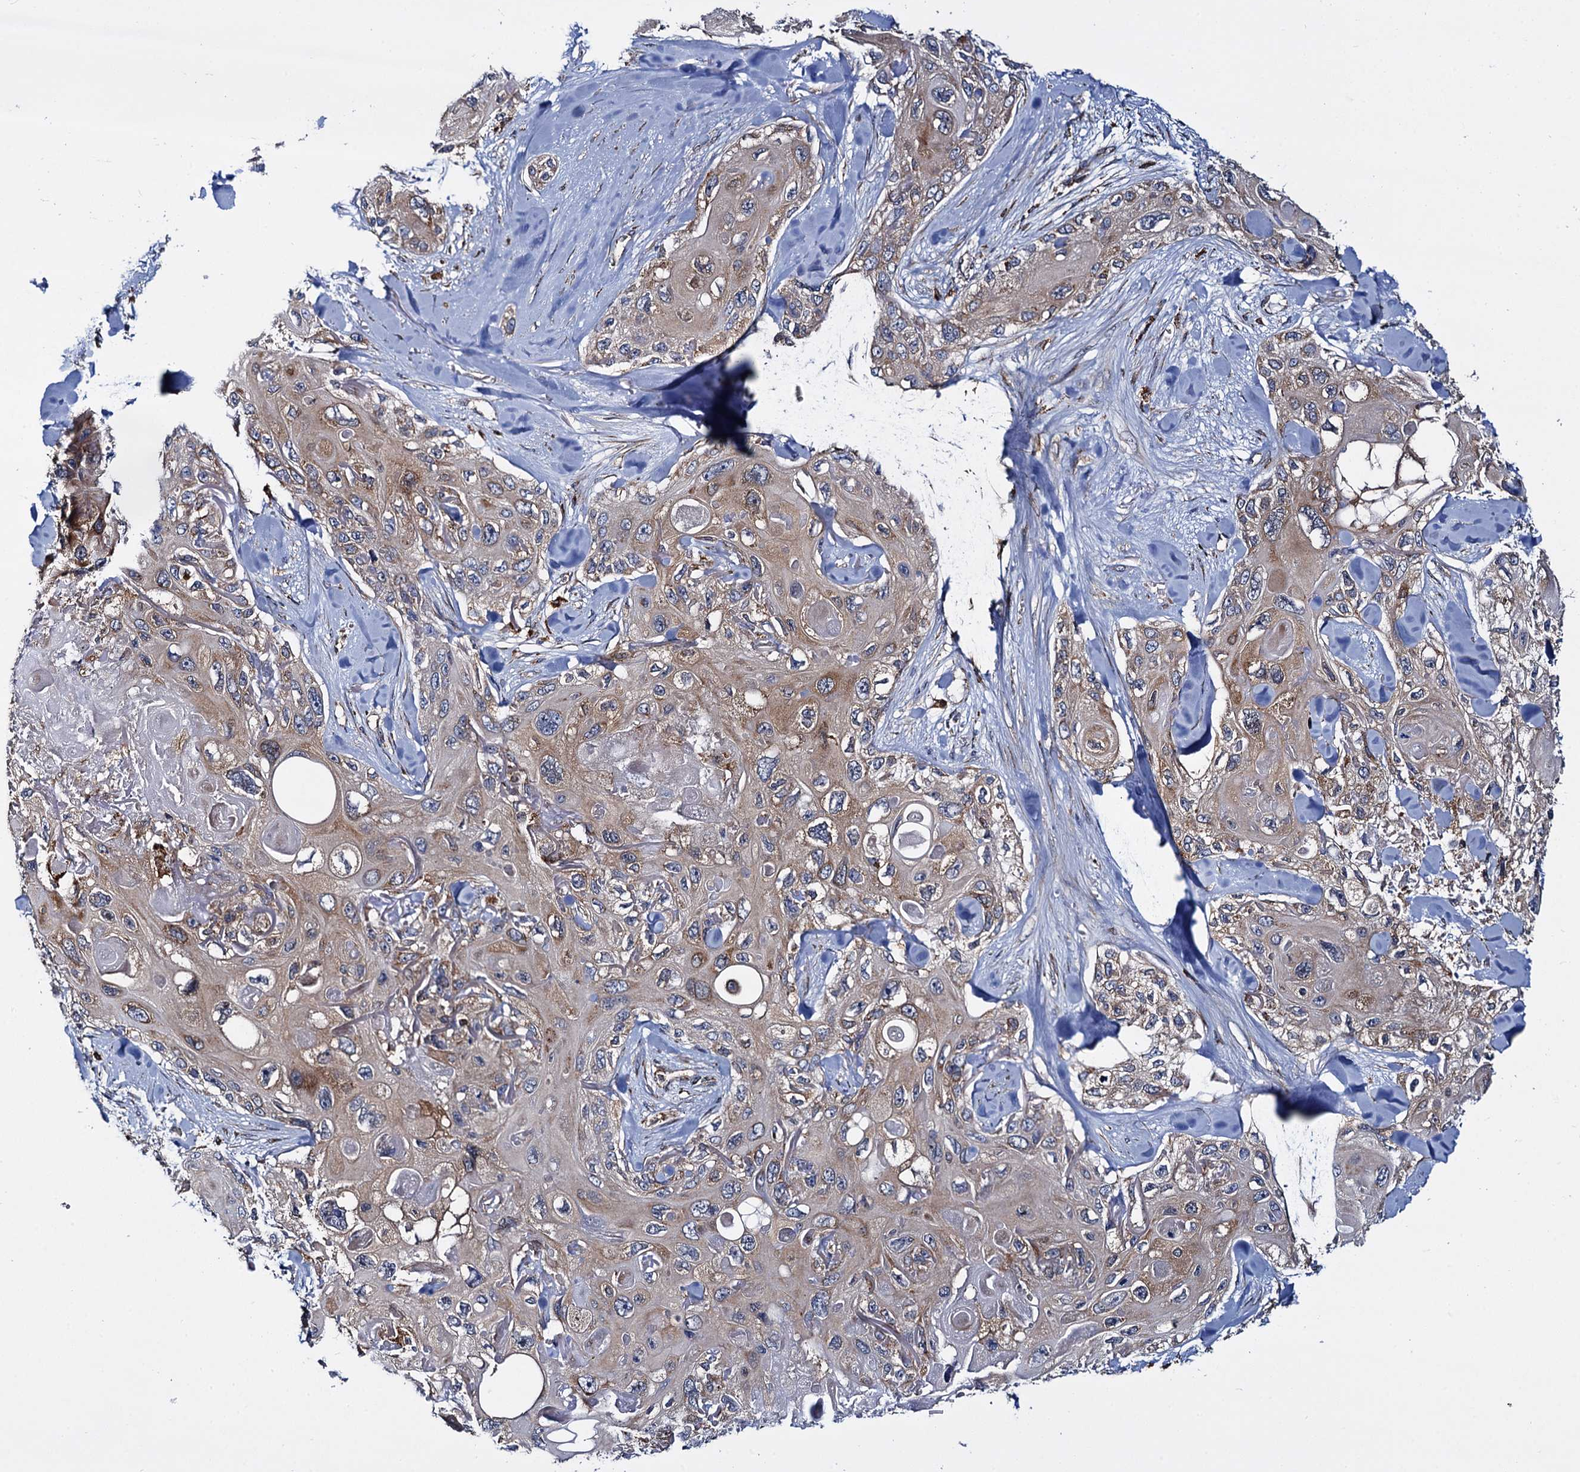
{"staining": {"intensity": "weak", "quantity": "25%-75%", "location": "cytoplasmic/membranous"}, "tissue": "skin cancer", "cell_type": "Tumor cells", "image_type": "cancer", "snomed": [{"axis": "morphology", "description": "Normal tissue, NOS"}, {"axis": "morphology", "description": "Squamous cell carcinoma, NOS"}, {"axis": "topography", "description": "Skin"}], "caption": "Human skin cancer stained with a brown dye demonstrates weak cytoplasmic/membranous positive staining in about 25%-75% of tumor cells.", "gene": "UFM1", "patient": {"sex": "male", "age": 72}}